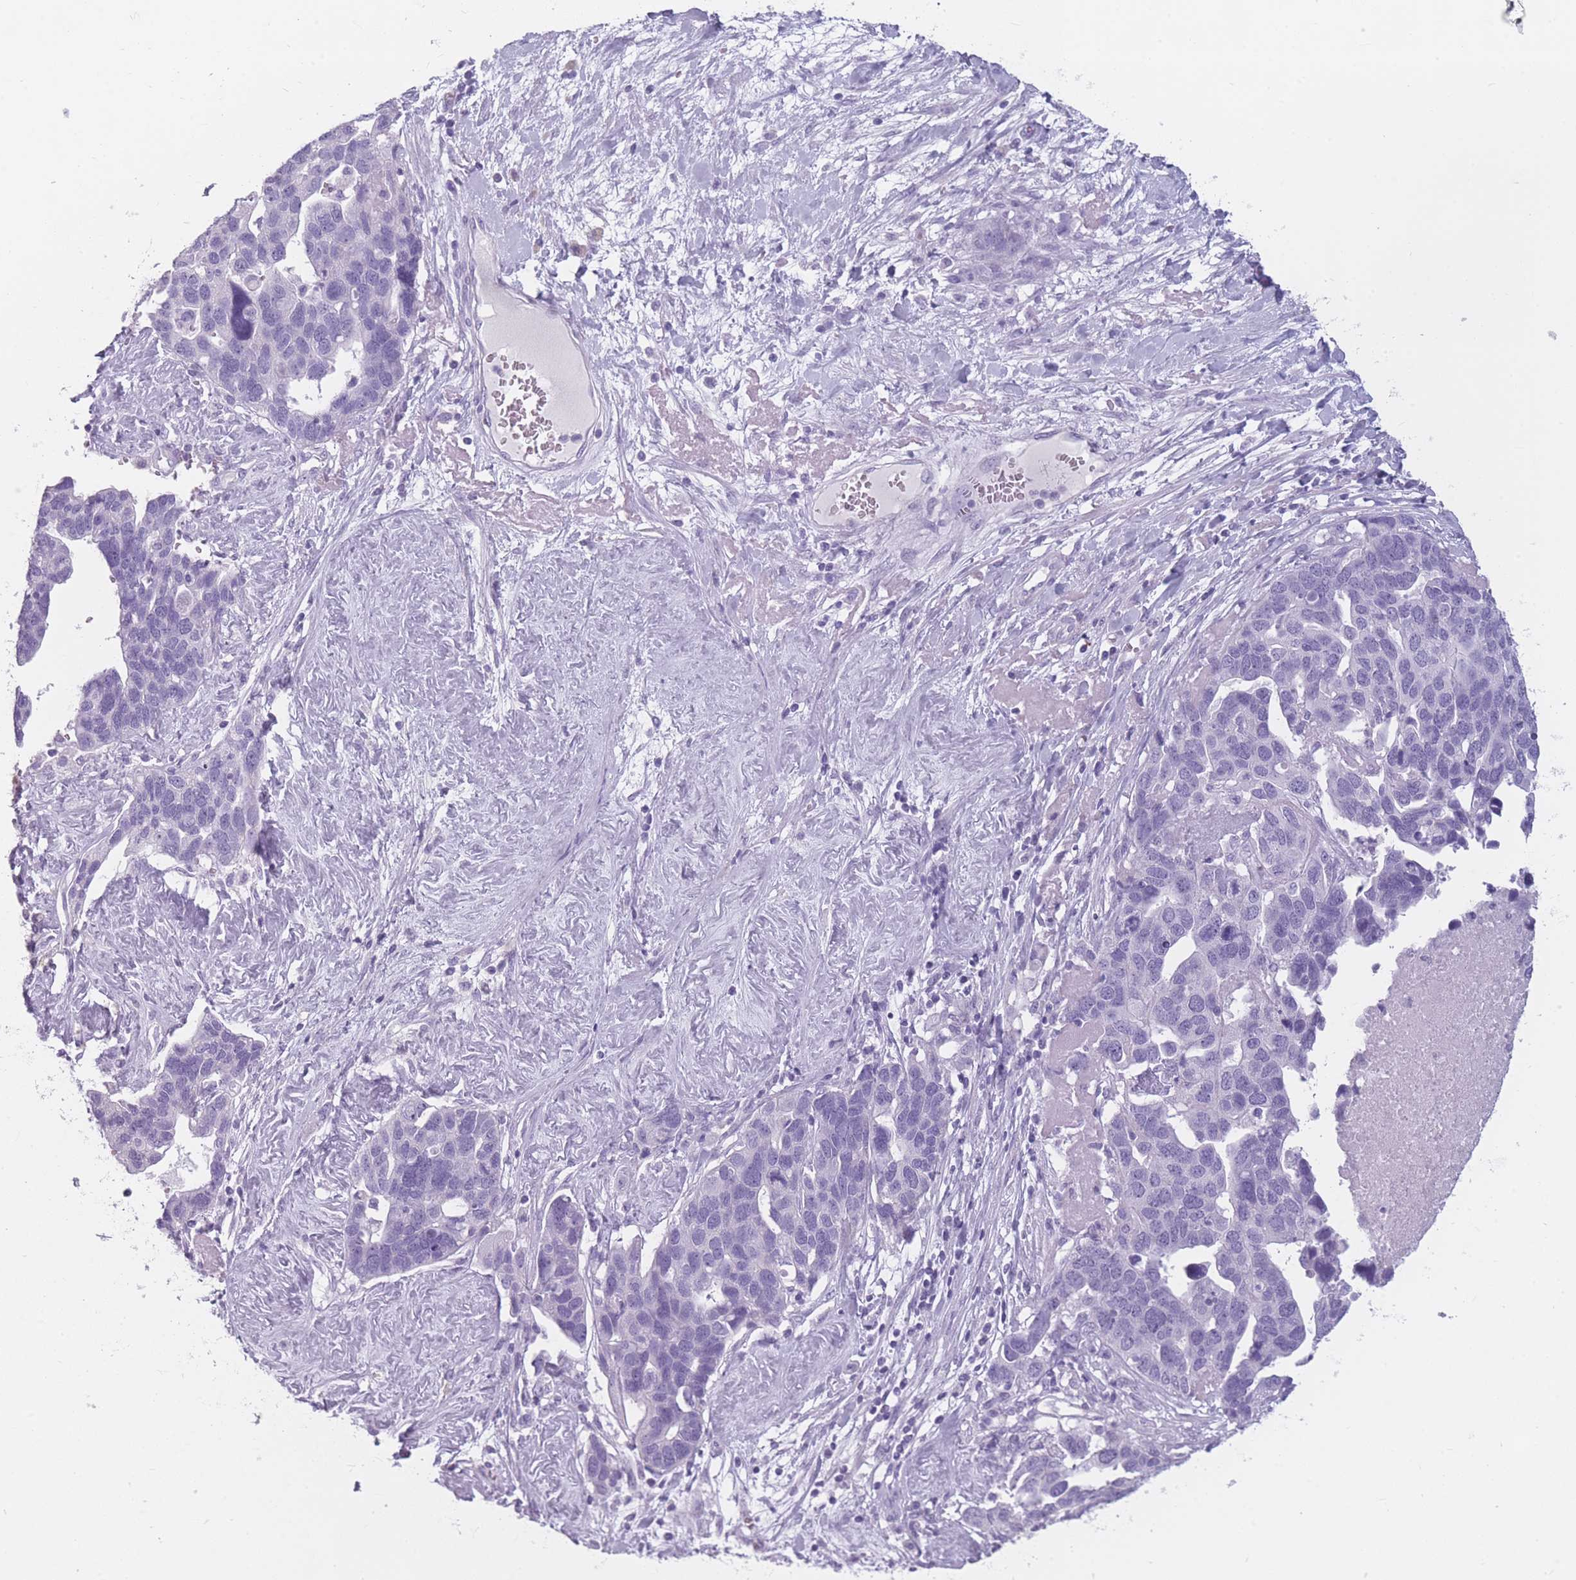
{"staining": {"intensity": "negative", "quantity": "none", "location": "none"}, "tissue": "ovarian cancer", "cell_type": "Tumor cells", "image_type": "cancer", "snomed": [{"axis": "morphology", "description": "Cystadenocarcinoma, serous, NOS"}, {"axis": "topography", "description": "Ovary"}], "caption": "This is an immunohistochemistry (IHC) image of human ovarian serous cystadenocarcinoma. There is no positivity in tumor cells.", "gene": "CCNO", "patient": {"sex": "female", "age": 54}}